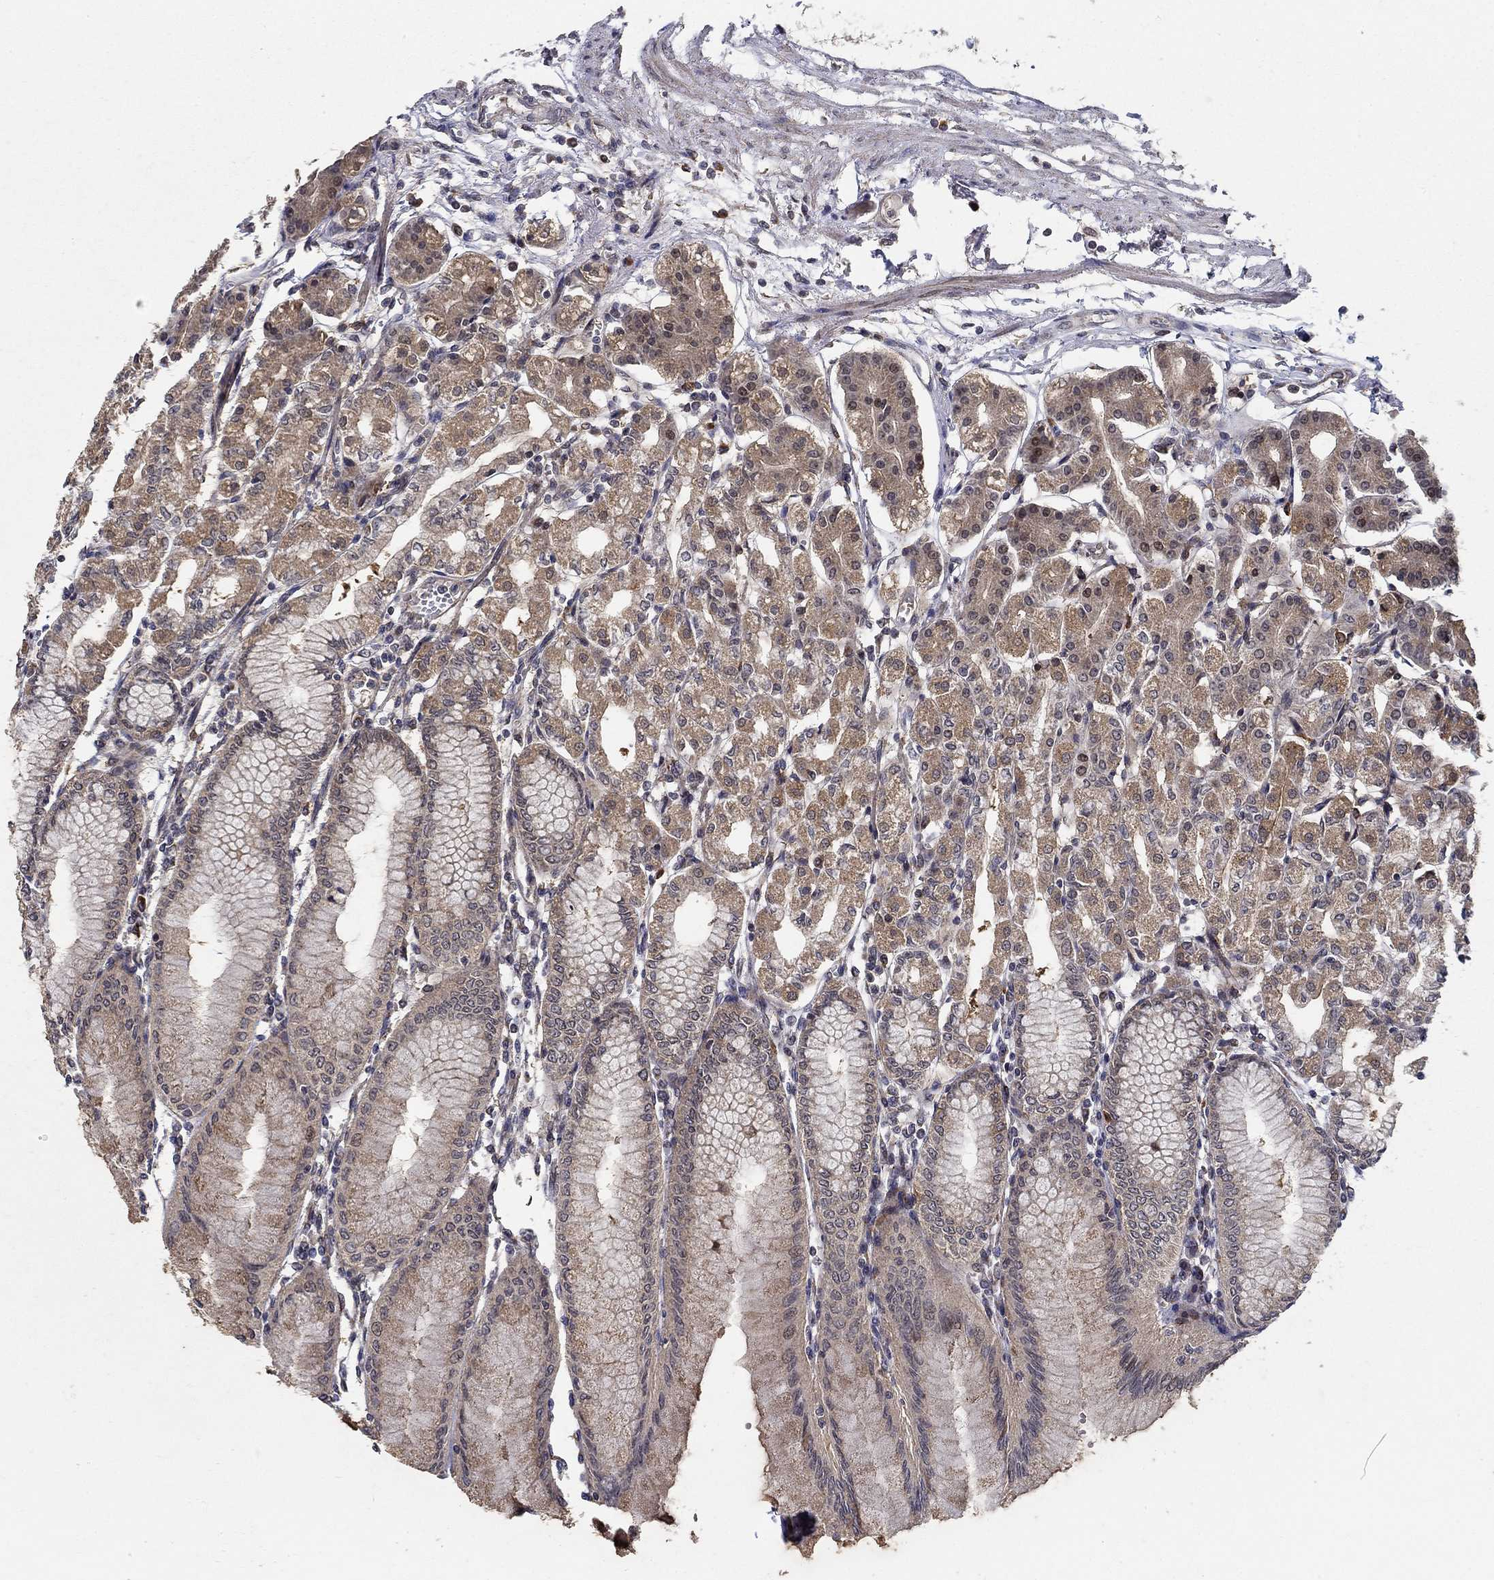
{"staining": {"intensity": "moderate", "quantity": ">75%", "location": "cytoplasmic/membranous"}, "tissue": "stomach", "cell_type": "Glandular cells", "image_type": "normal", "snomed": [{"axis": "morphology", "description": "Normal tissue, NOS"}, {"axis": "topography", "description": "Skeletal muscle"}, {"axis": "topography", "description": "Stomach"}], "caption": "IHC image of benign stomach: stomach stained using immunohistochemistry (IHC) exhibits medium levels of moderate protein expression localized specifically in the cytoplasmic/membranous of glandular cells, appearing as a cytoplasmic/membranous brown color.", "gene": "ZNF594", "patient": {"sex": "female", "age": 57}}